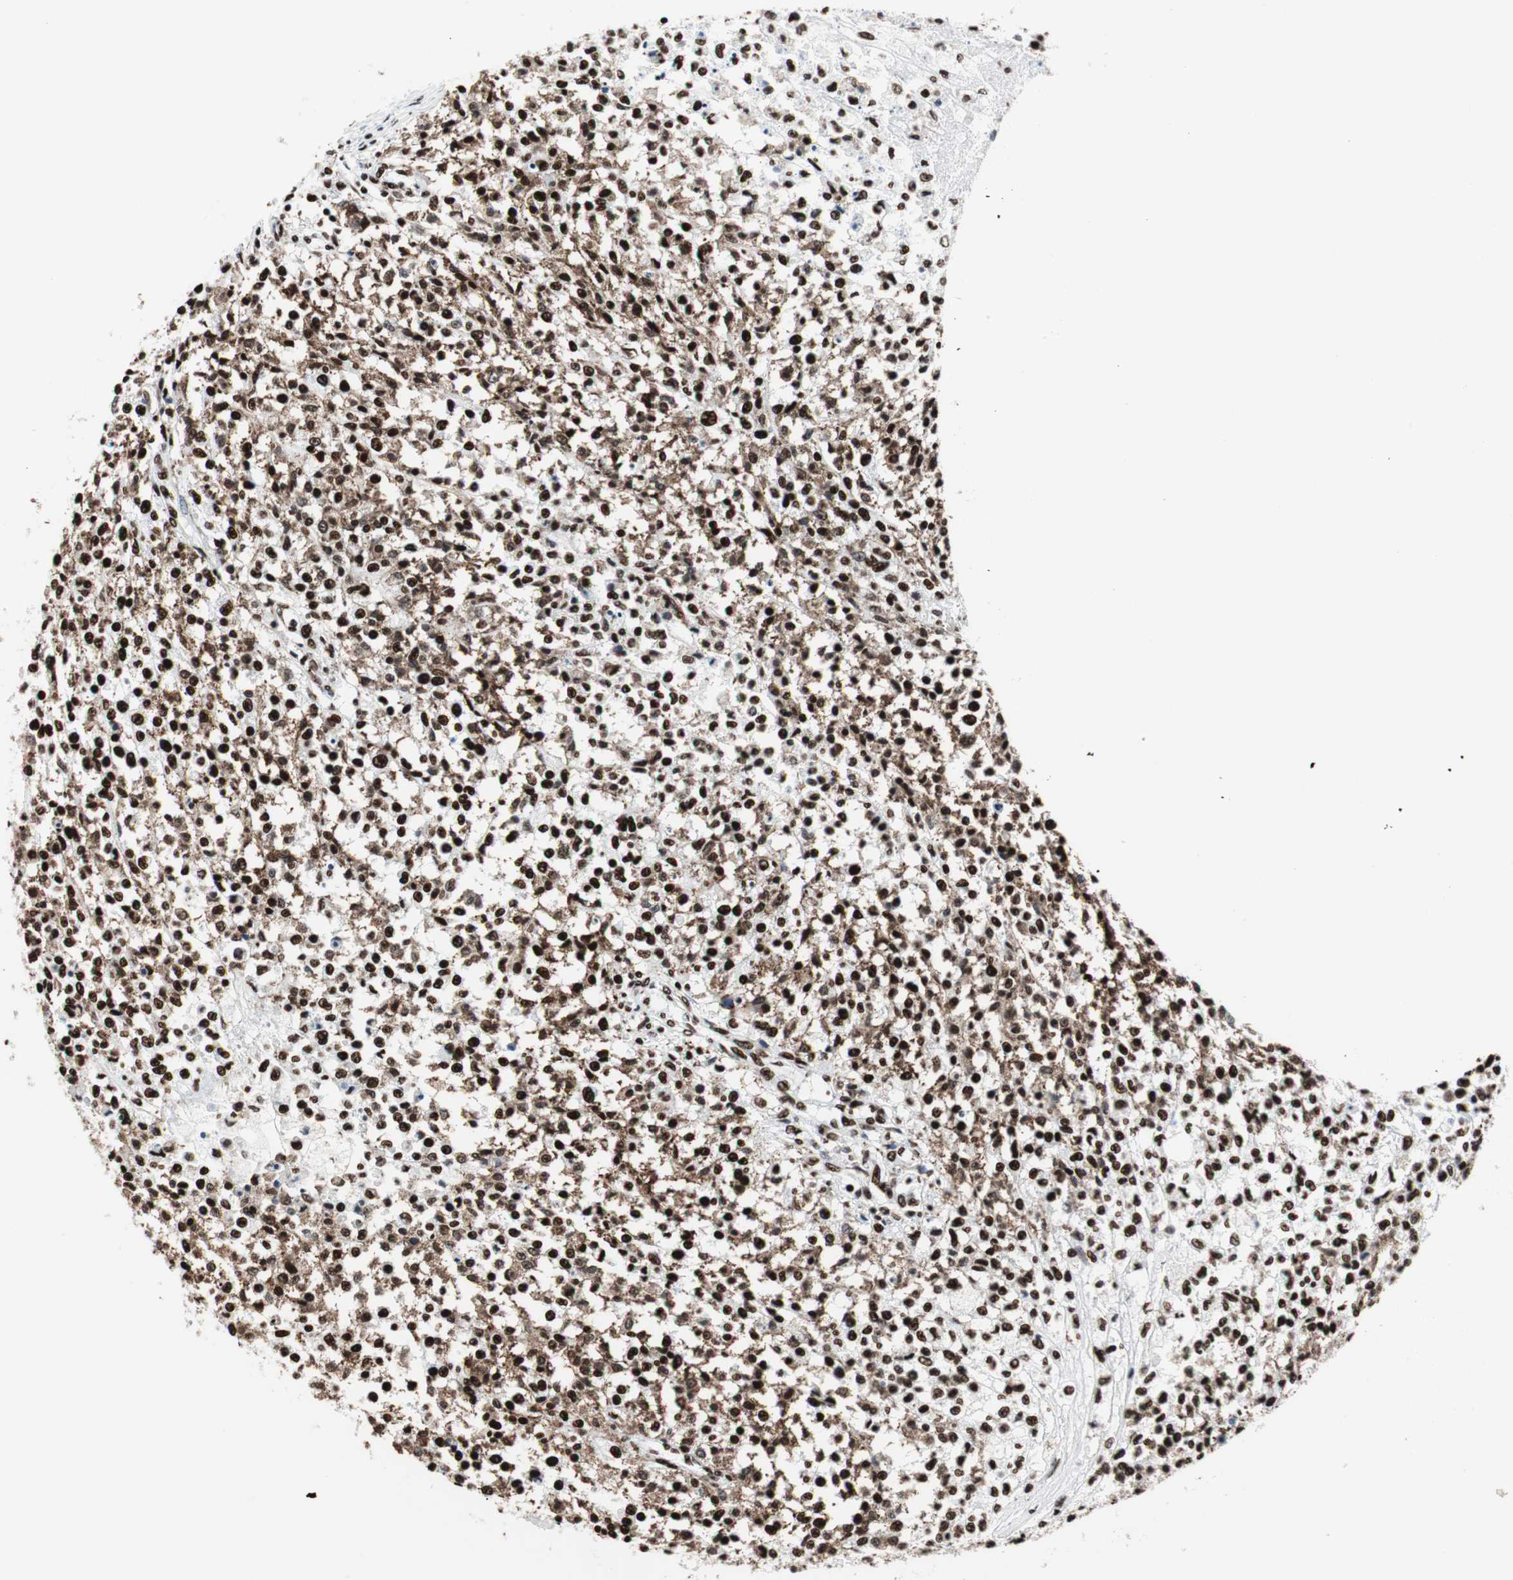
{"staining": {"intensity": "strong", "quantity": ">75%", "location": "cytoplasmic/membranous,nuclear"}, "tissue": "testis cancer", "cell_type": "Tumor cells", "image_type": "cancer", "snomed": [{"axis": "morphology", "description": "Seminoma, NOS"}, {"axis": "topography", "description": "Testis"}], "caption": "High-power microscopy captured an IHC image of testis seminoma, revealing strong cytoplasmic/membranous and nuclear staining in about >75% of tumor cells. Ihc stains the protein of interest in brown and the nuclei are stained blue.", "gene": "NCL", "patient": {"sex": "male", "age": 59}}